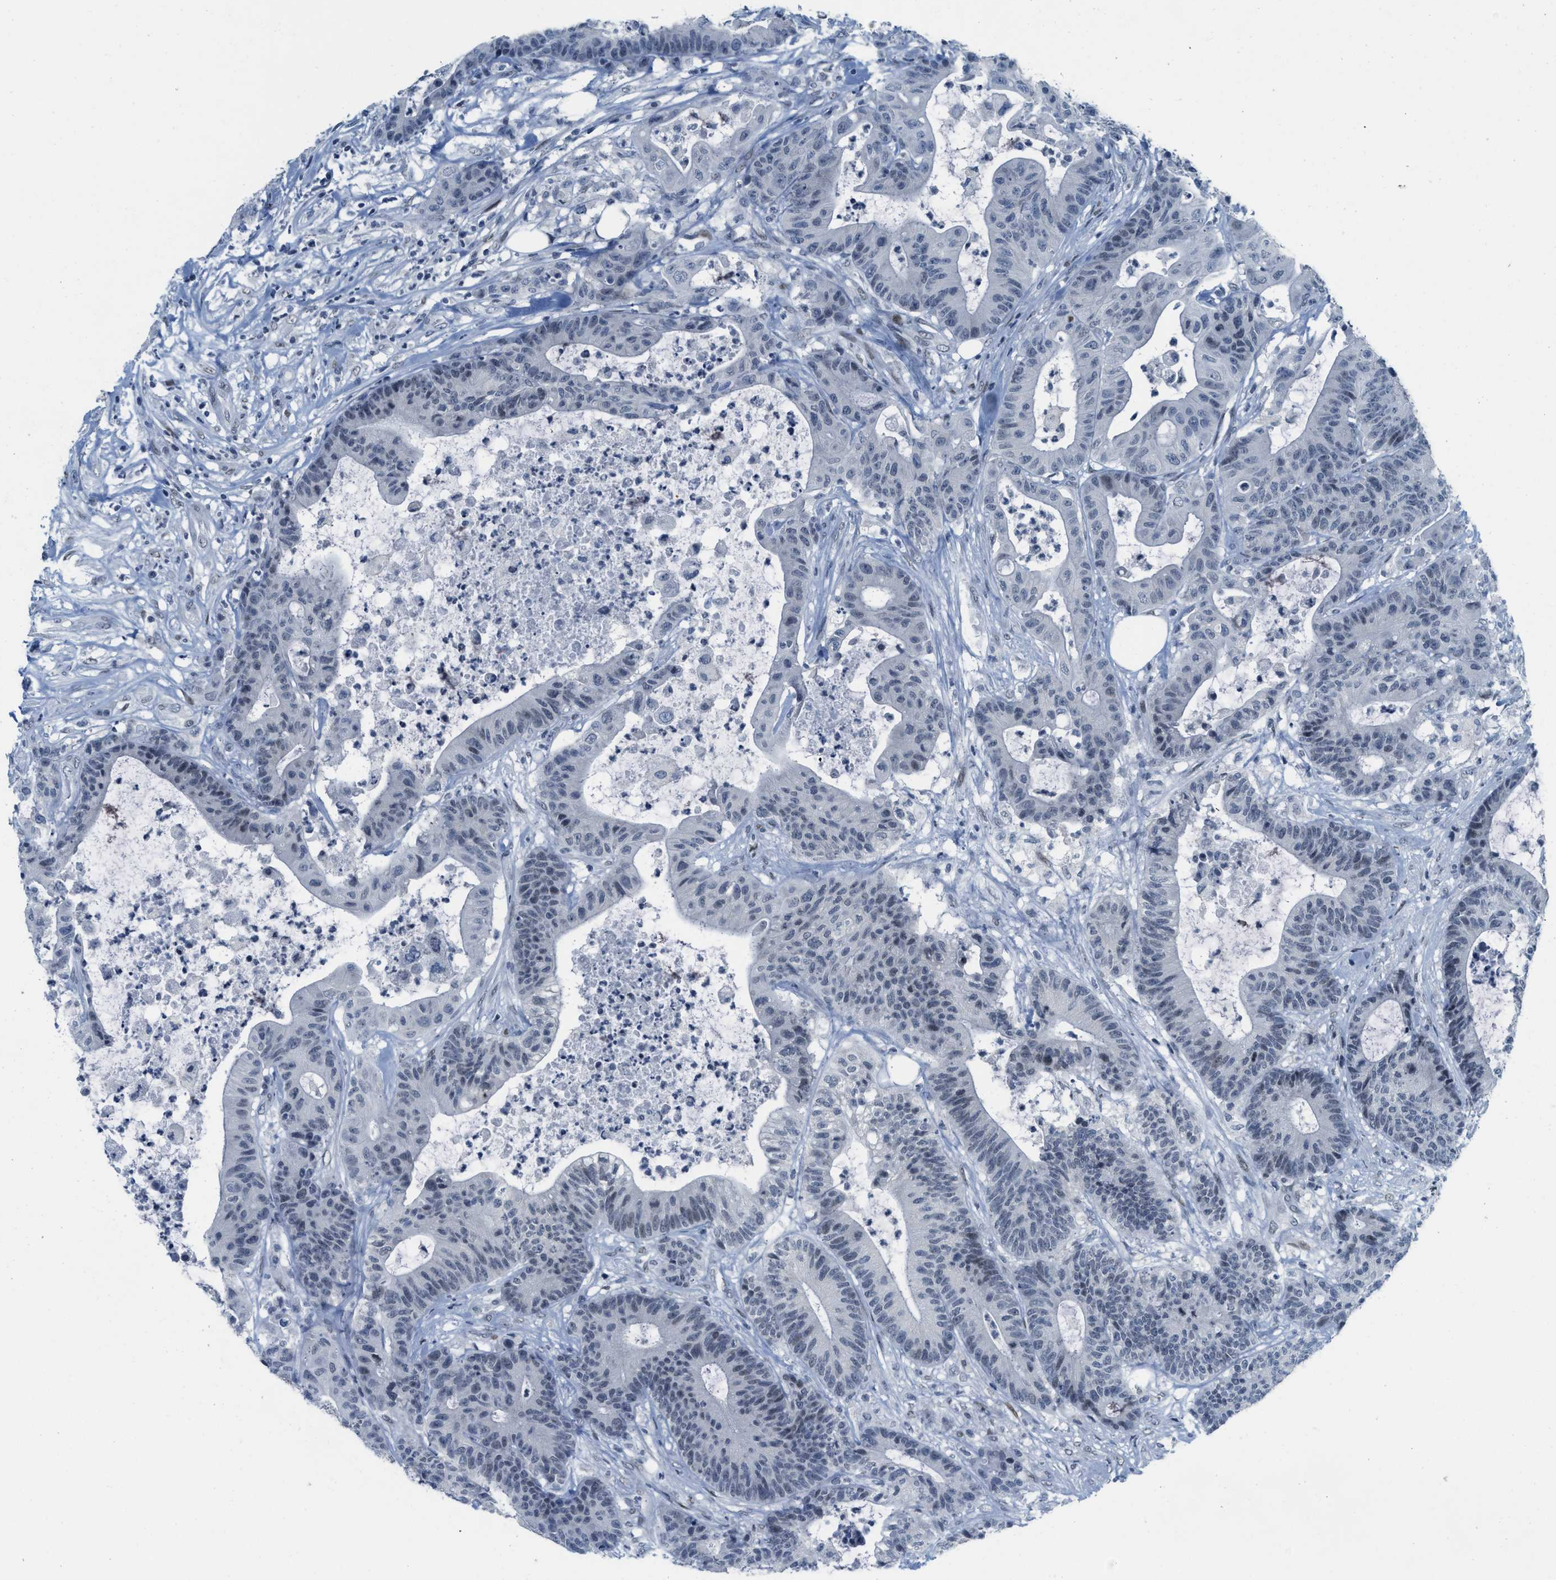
{"staining": {"intensity": "negative", "quantity": "none", "location": "none"}, "tissue": "colorectal cancer", "cell_type": "Tumor cells", "image_type": "cancer", "snomed": [{"axis": "morphology", "description": "Adenocarcinoma, NOS"}, {"axis": "topography", "description": "Colon"}], "caption": "The image reveals no significant positivity in tumor cells of colorectal cancer.", "gene": "PBX1", "patient": {"sex": "female", "age": 84}}